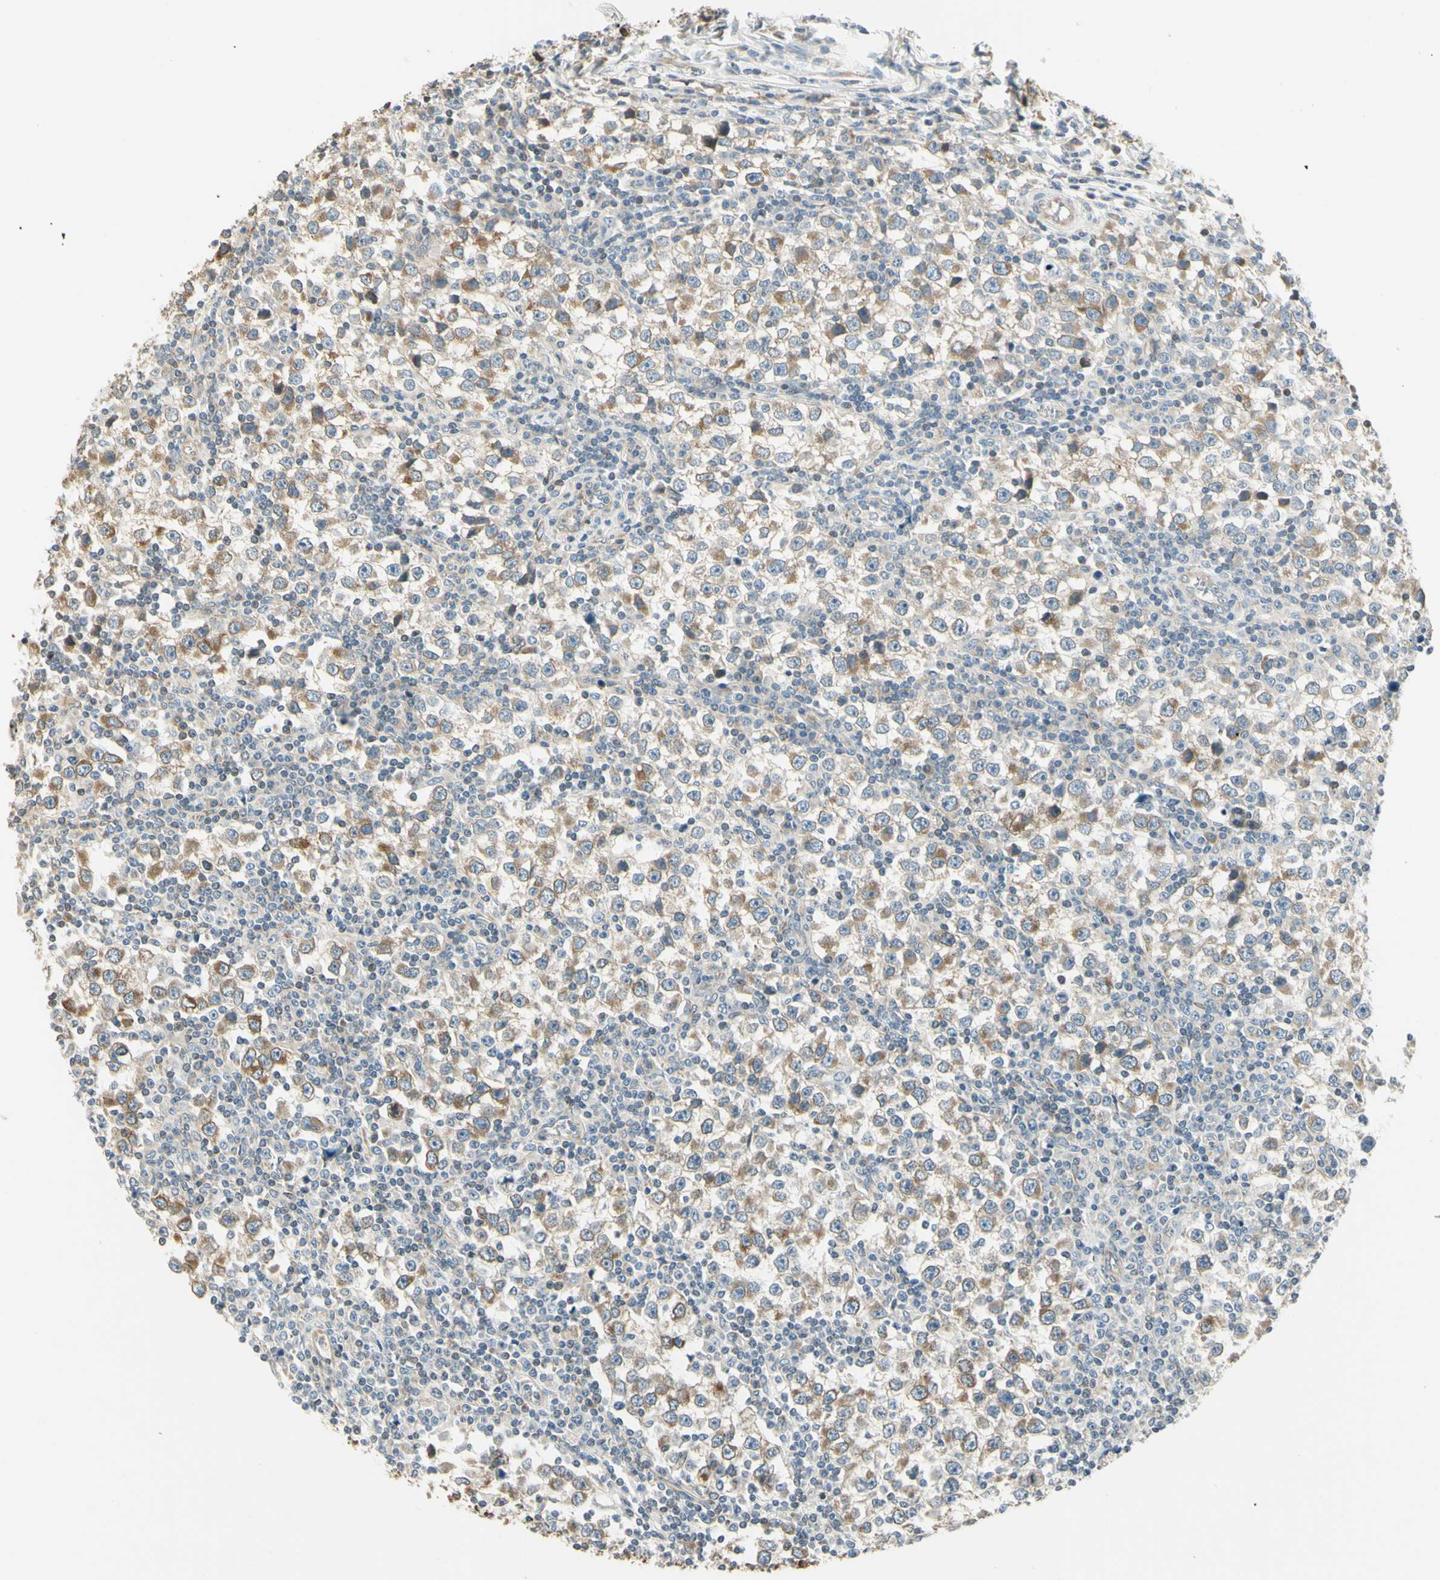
{"staining": {"intensity": "weak", "quantity": "25%-75%", "location": "cytoplasmic/membranous"}, "tissue": "testis cancer", "cell_type": "Tumor cells", "image_type": "cancer", "snomed": [{"axis": "morphology", "description": "Seminoma, NOS"}, {"axis": "topography", "description": "Testis"}], "caption": "An image showing weak cytoplasmic/membranous expression in approximately 25%-75% of tumor cells in testis cancer, as visualized by brown immunohistochemical staining.", "gene": "IGDCC4", "patient": {"sex": "male", "age": 65}}